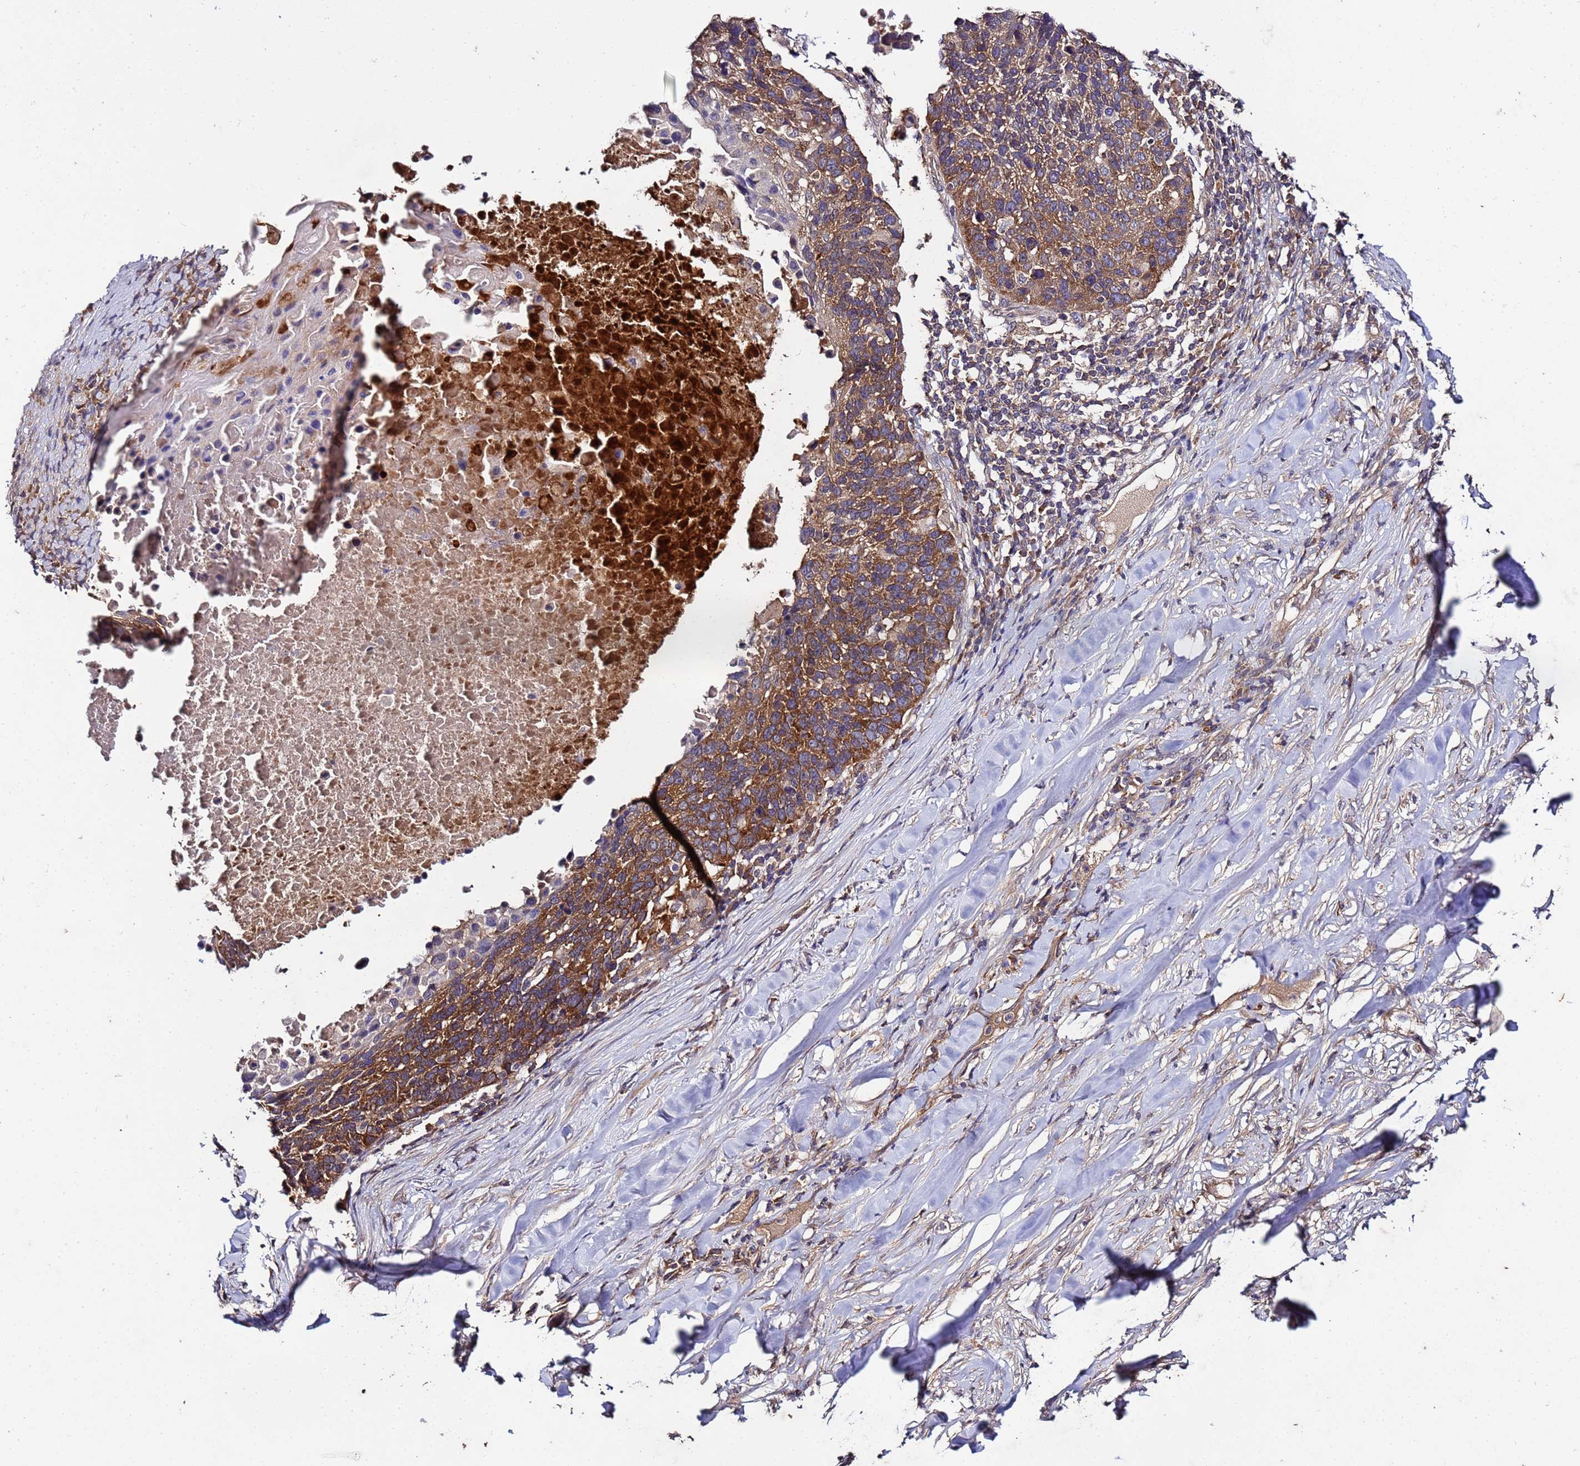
{"staining": {"intensity": "moderate", "quantity": ">75%", "location": "cytoplasmic/membranous"}, "tissue": "lung cancer", "cell_type": "Tumor cells", "image_type": "cancer", "snomed": [{"axis": "morphology", "description": "Normal tissue, NOS"}, {"axis": "morphology", "description": "Squamous cell carcinoma, NOS"}, {"axis": "topography", "description": "Lymph node"}, {"axis": "topography", "description": "Lung"}], "caption": "High-magnification brightfield microscopy of squamous cell carcinoma (lung) stained with DAB (3,3'-diaminobenzidine) (brown) and counterstained with hematoxylin (blue). tumor cells exhibit moderate cytoplasmic/membranous staining is appreciated in about>75% of cells.", "gene": "GSPT2", "patient": {"sex": "male", "age": 66}}